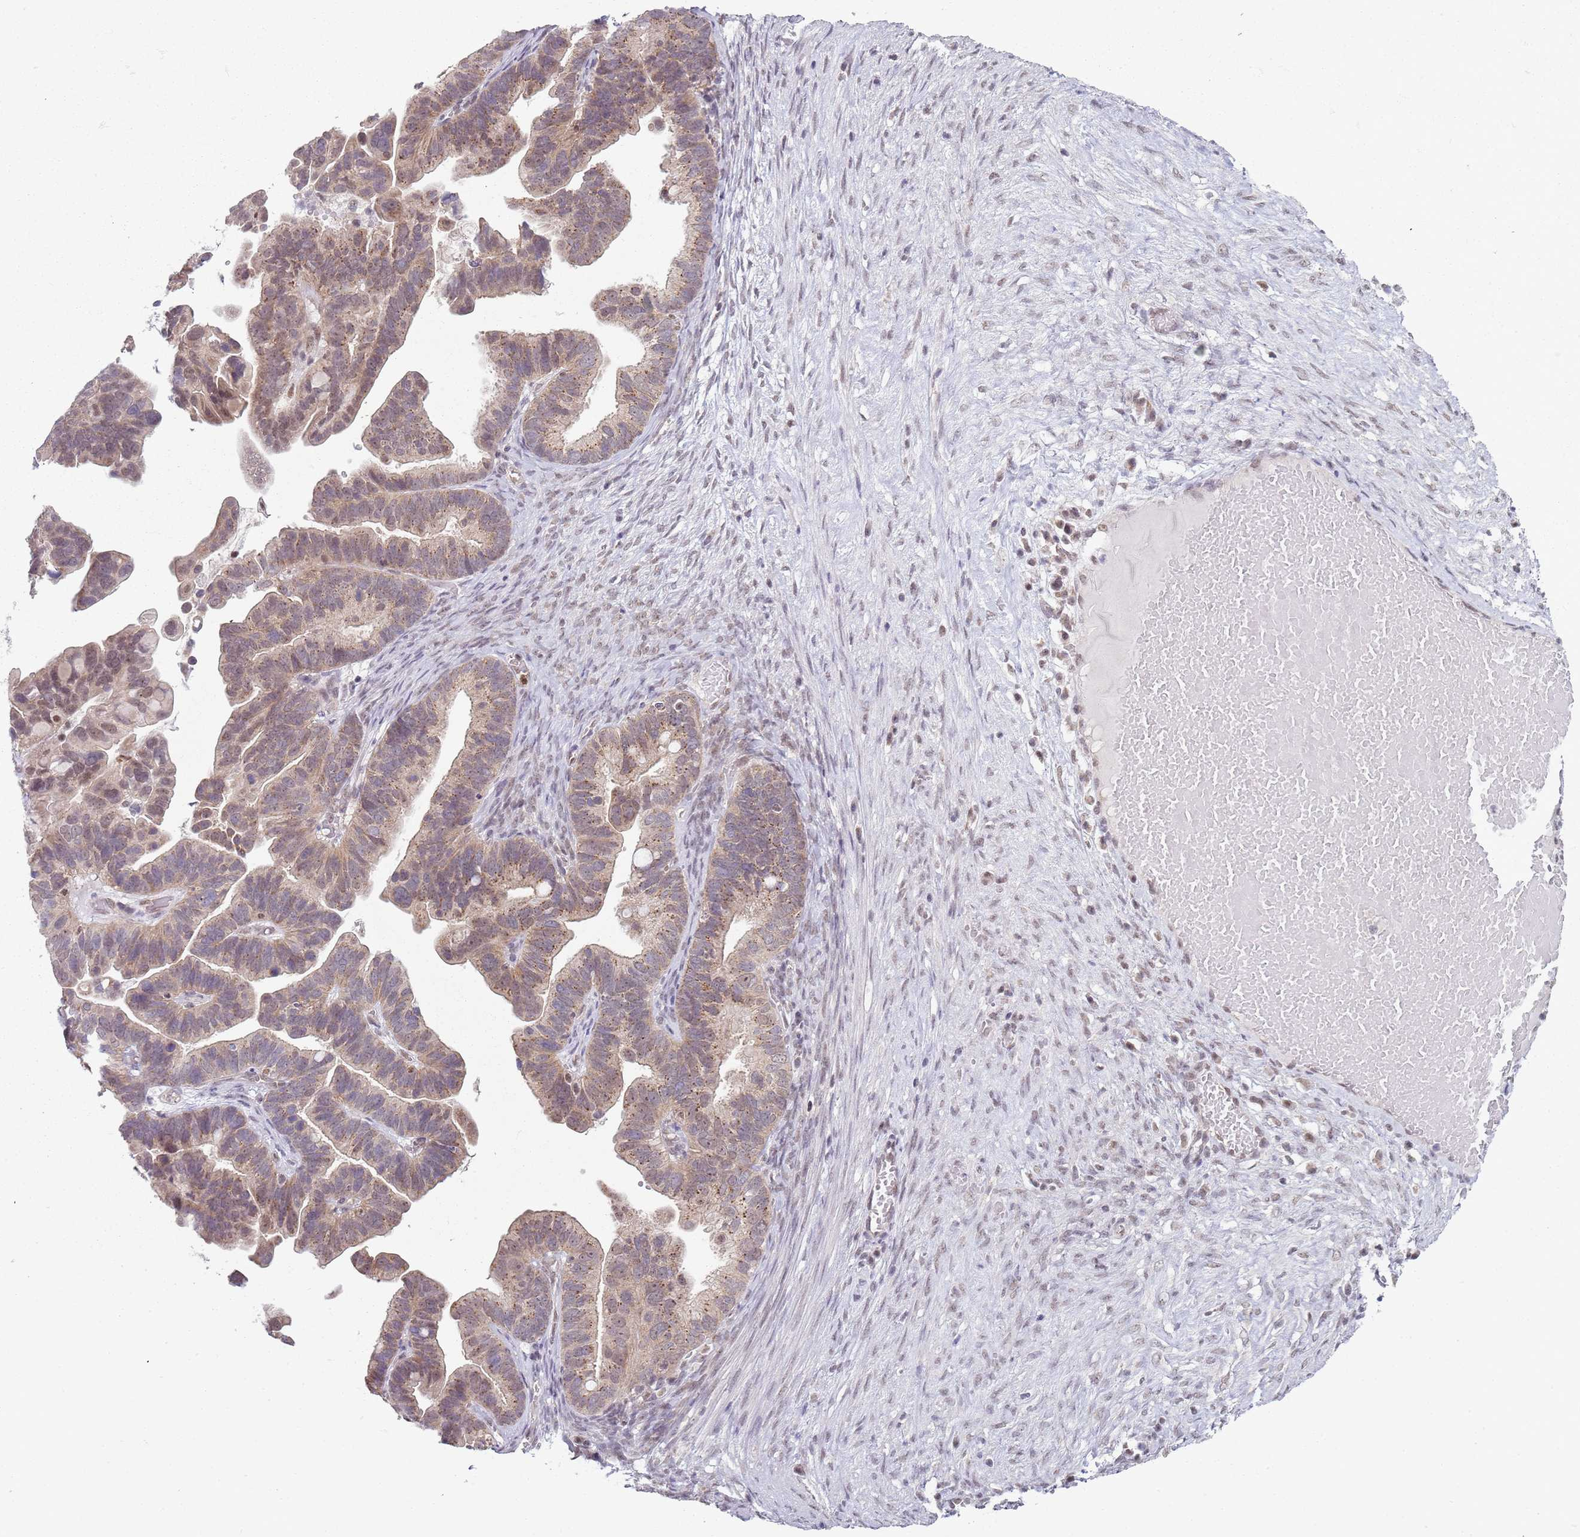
{"staining": {"intensity": "weak", "quantity": ">75%", "location": "cytoplasmic/membranous"}, "tissue": "ovarian cancer", "cell_type": "Tumor cells", "image_type": "cancer", "snomed": [{"axis": "morphology", "description": "Cystadenocarcinoma, serous, NOS"}, {"axis": "topography", "description": "Ovary"}], "caption": "Immunohistochemistry staining of ovarian cancer (serous cystadenocarcinoma), which reveals low levels of weak cytoplasmic/membranous expression in approximately >75% of tumor cells indicating weak cytoplasmic/membranous protein expression. The staining was performed using DAB (brown) for protein detection and nuclei were counterstained in hematoxylin (blue).", "gene": "SMARCAL1", "patient": {"sex": "female", "age": 56}}